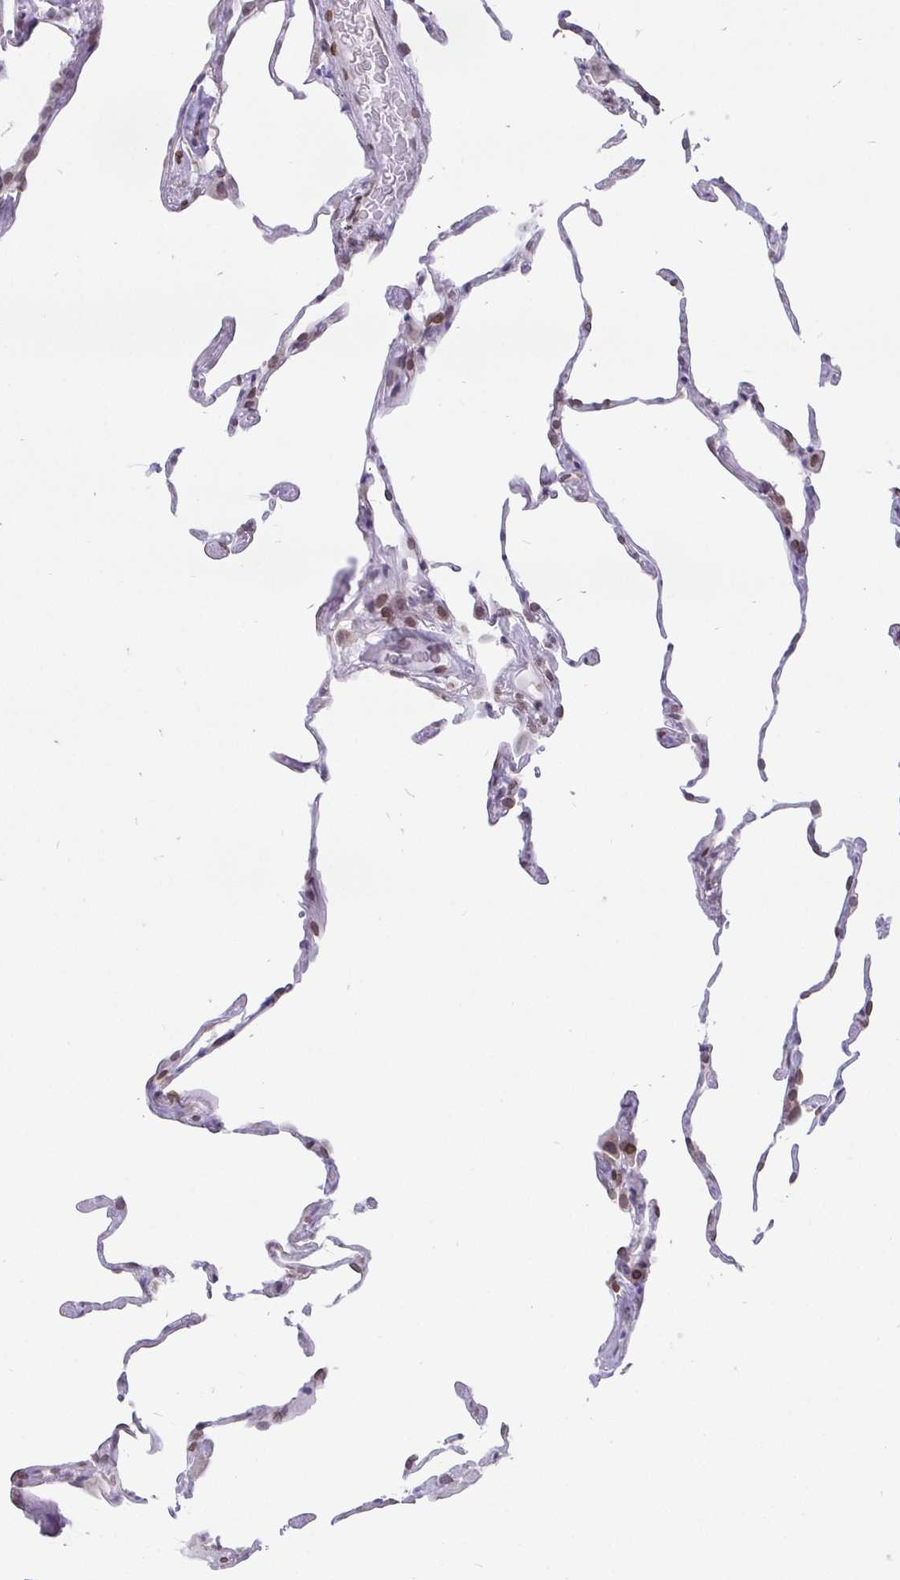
{"staining": {"intensity": "moderate", "quantity": "<25%", "location": "nuclear"}, "tissue": "lung", "cell_type": "Alveolar cells", "image_type": "normal", "snomed": [{"axis": "morphology", "description": "Normal tissue, NOS"}, {"axis": "topography", "description": "Lung"}], "caption": "This histopathology image displays IHC staining of normal lung, with low moderate nuclear staining in about <25% of alveolar cells.", "gene": "EMD", "patient": {"sex": "female", "age": 57}}